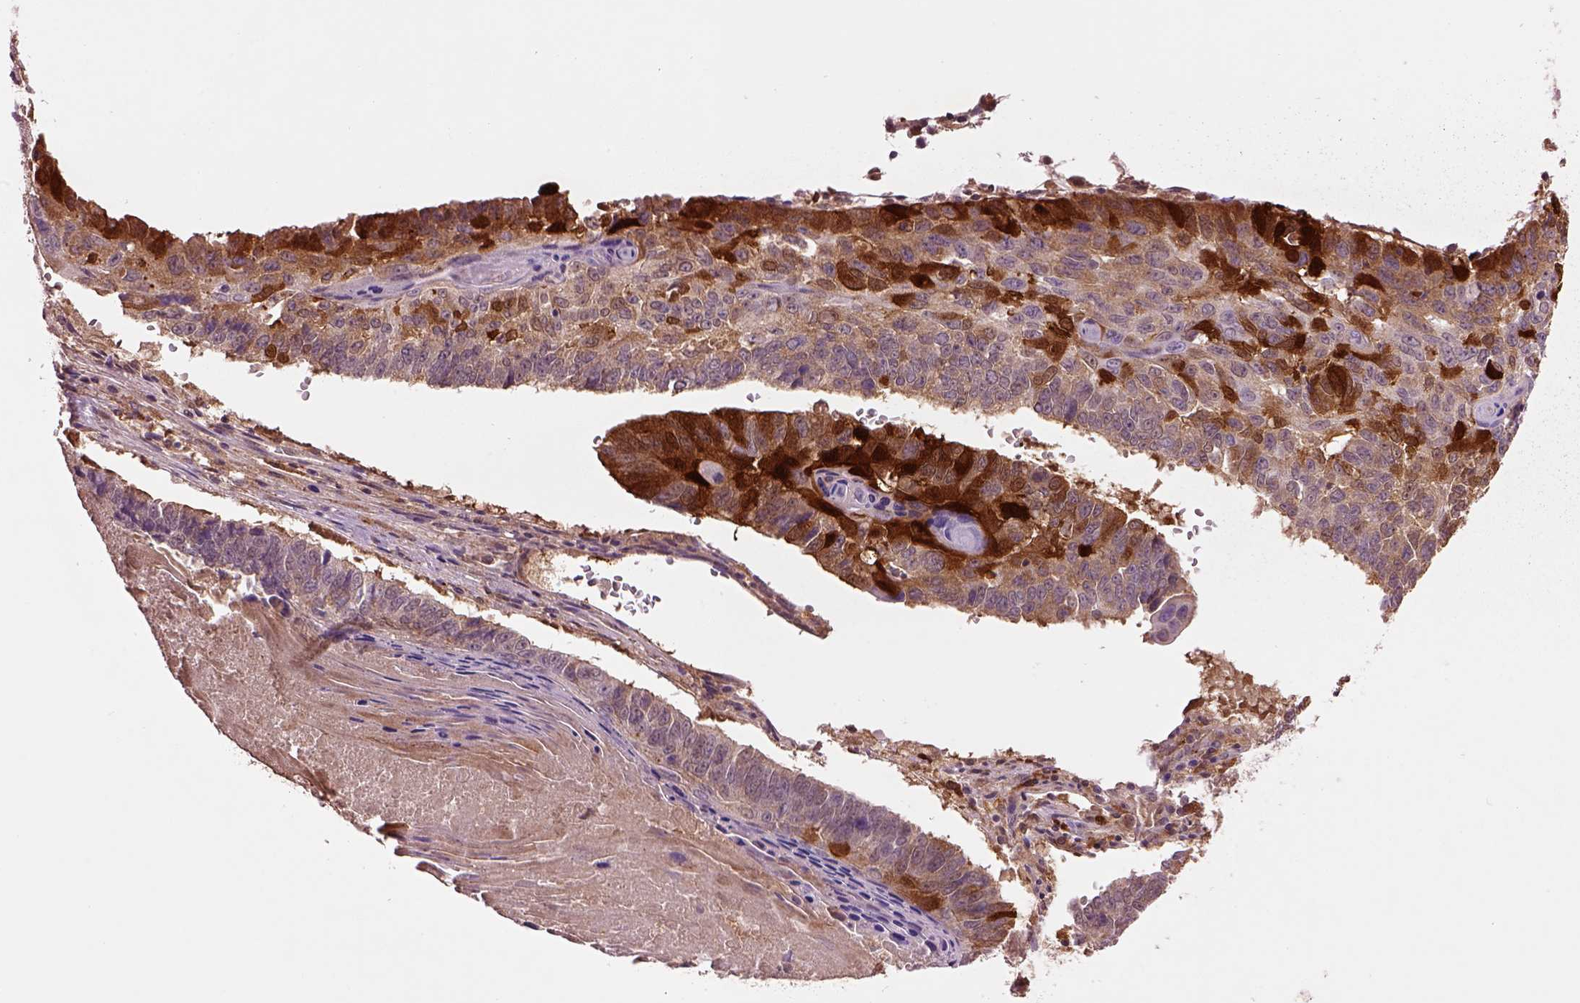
{"staining": {"intensity": "moderate", "quantity": ">75%", "location": "cytoplasmic/membranous"}, "tissue": "lung cancer", "cell_type": "Tumor cells", "image_type": "cancer", "snomed": [{"axis": "morphology", "description": "Squamous cell carcinoma, NOS"}, {"axis": "topography", "description": "Lung"}], "caption": "Brown immunohistochemical staining in human lung cancer demonstrates moderate cytoplasmic/membranous expression in approximately >75% of tumor cells. (DAB (3,3'-diaminobenzidine) IHC, brown staining for protein, blue staining for nuclei).", "gene": "MDP1", "patient": {"sex": "male", "age": 73}}